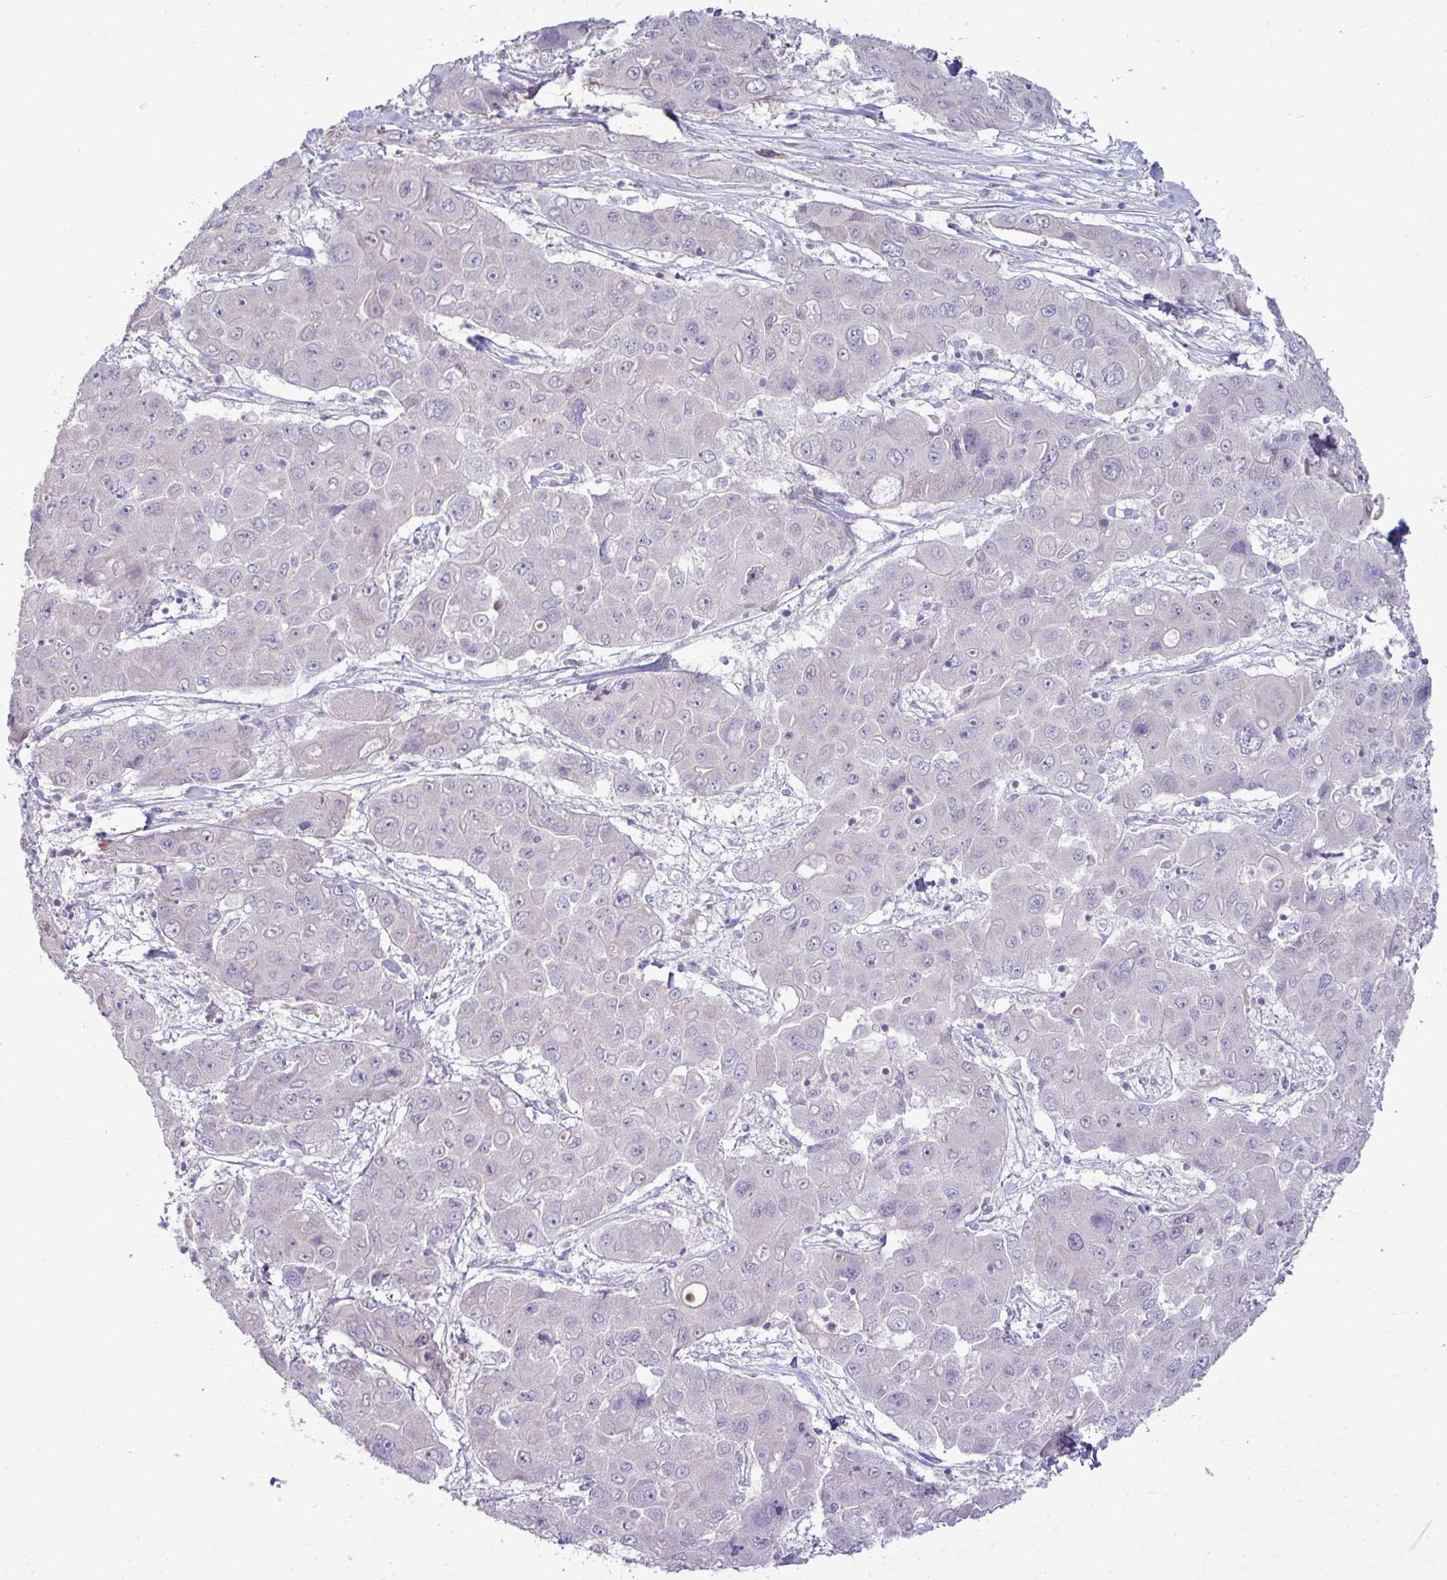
{"staining": {"intensity": "negative", "quantity": "none", "location": "none"}, "tissue": "liver cancer", "cell_type": "Tumor cells", "image_type": "cancer", "snomed": [{"axis": "morphology", "description": "Cholangiocarcinoma"}, {"axis": "topography", "description": "Liver"}], "caption": "The histopathology image reveals no significant expression in tumor cells of liver cancer.", "gene": "SLC30A3", "patient": {"sex": "male", "age": 67}}